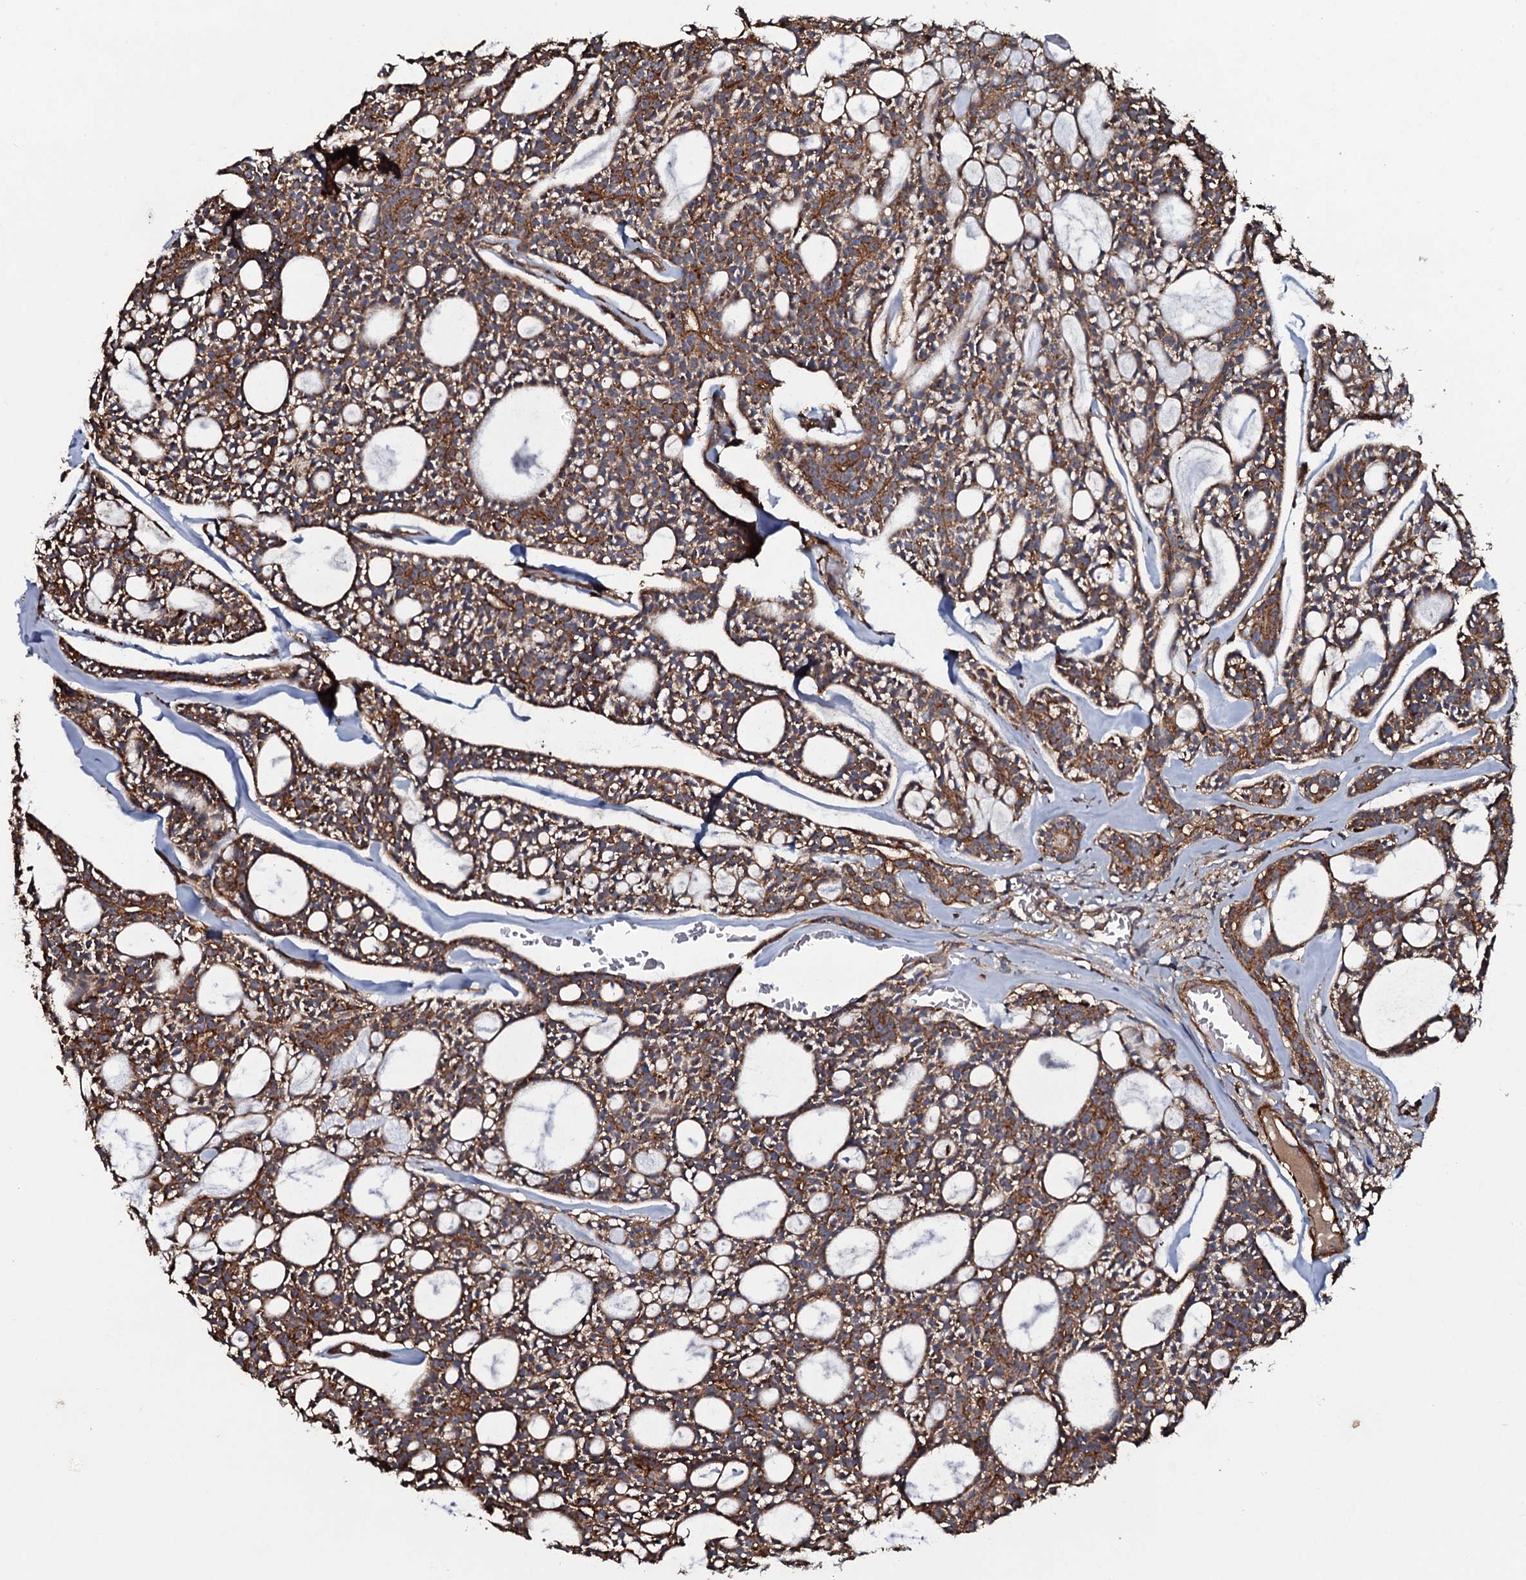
{"staining": {"intensity": "moderate", "quantity": ">75%", "location": "cytoplasmic/membranous"}, "tissue": "head and neck cancer", "cell_type": "Tumor cells", "image_type": "cancer", "snomed": [{"axis": "morphology", "description": "Adenocarcinoma, NOS"}, {"axis": "topography", "description": "Salivary gland"}, {"axis": "topography", "description": "Head-Neck"}], "caption": "Head and neck cancer (adenocarcinoma) stained with a brown dye shows moderate cytoplasmic/membranous positive staining in approximately >75% of tumor cells.", "gene": "VWA8", "patient": {"sex": "male", "age": 55}}